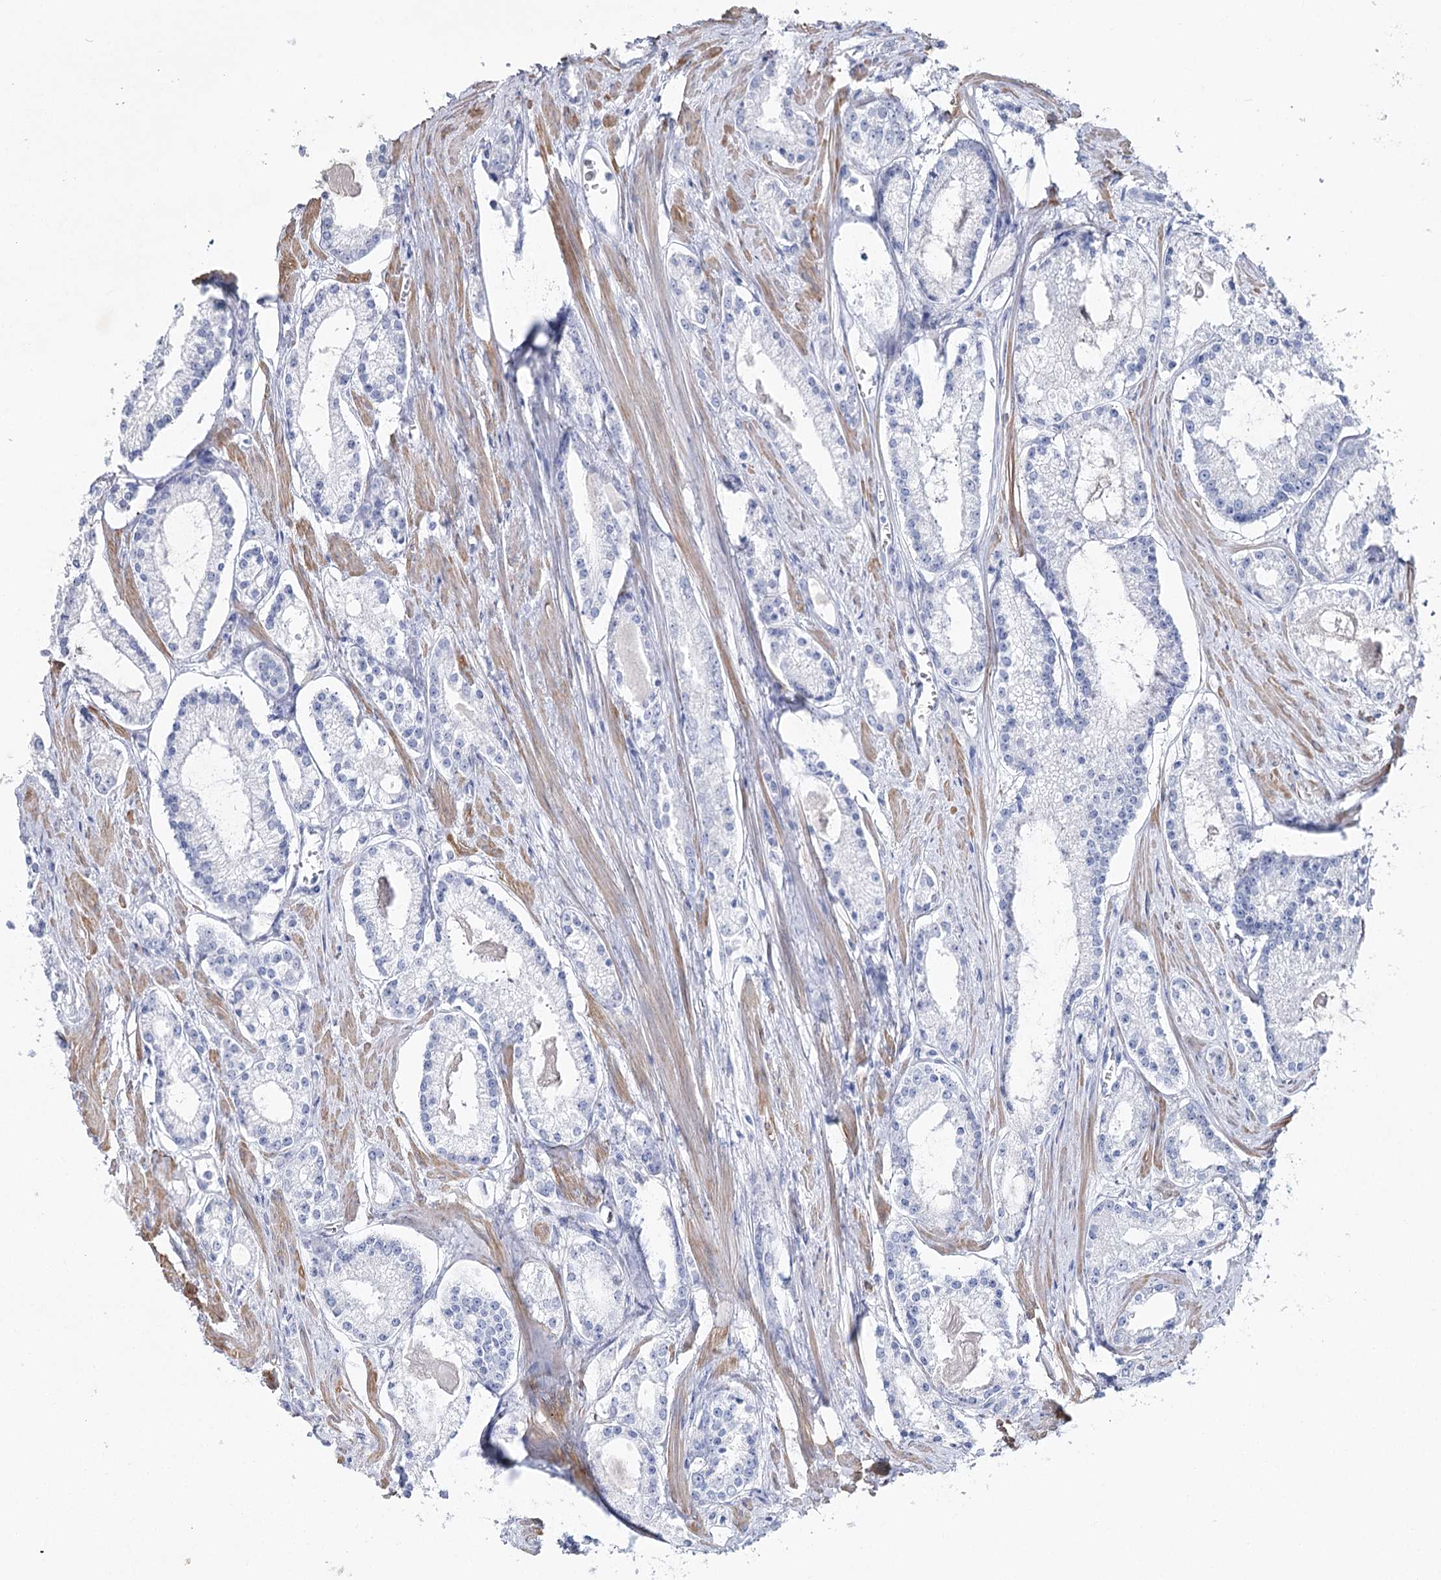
{"staining": {"intensity": "negative", "quantity": "none", "location": "none"}, "tissue": "prostate cancer", "cell_type": "Tumor cells", "image_type": "cancer", "snomed": [{"axis": "morphology", "description": "Adenocarcinoma, Low grade"}, {"axis": "topography", "description": "Prostate"}], "caption": "This is an IHC photomicrograph of human prostate cancer. There is no staining in tumor cells.", "gene": "CSN3", "patient": {"sex": "male", "age": 54}}